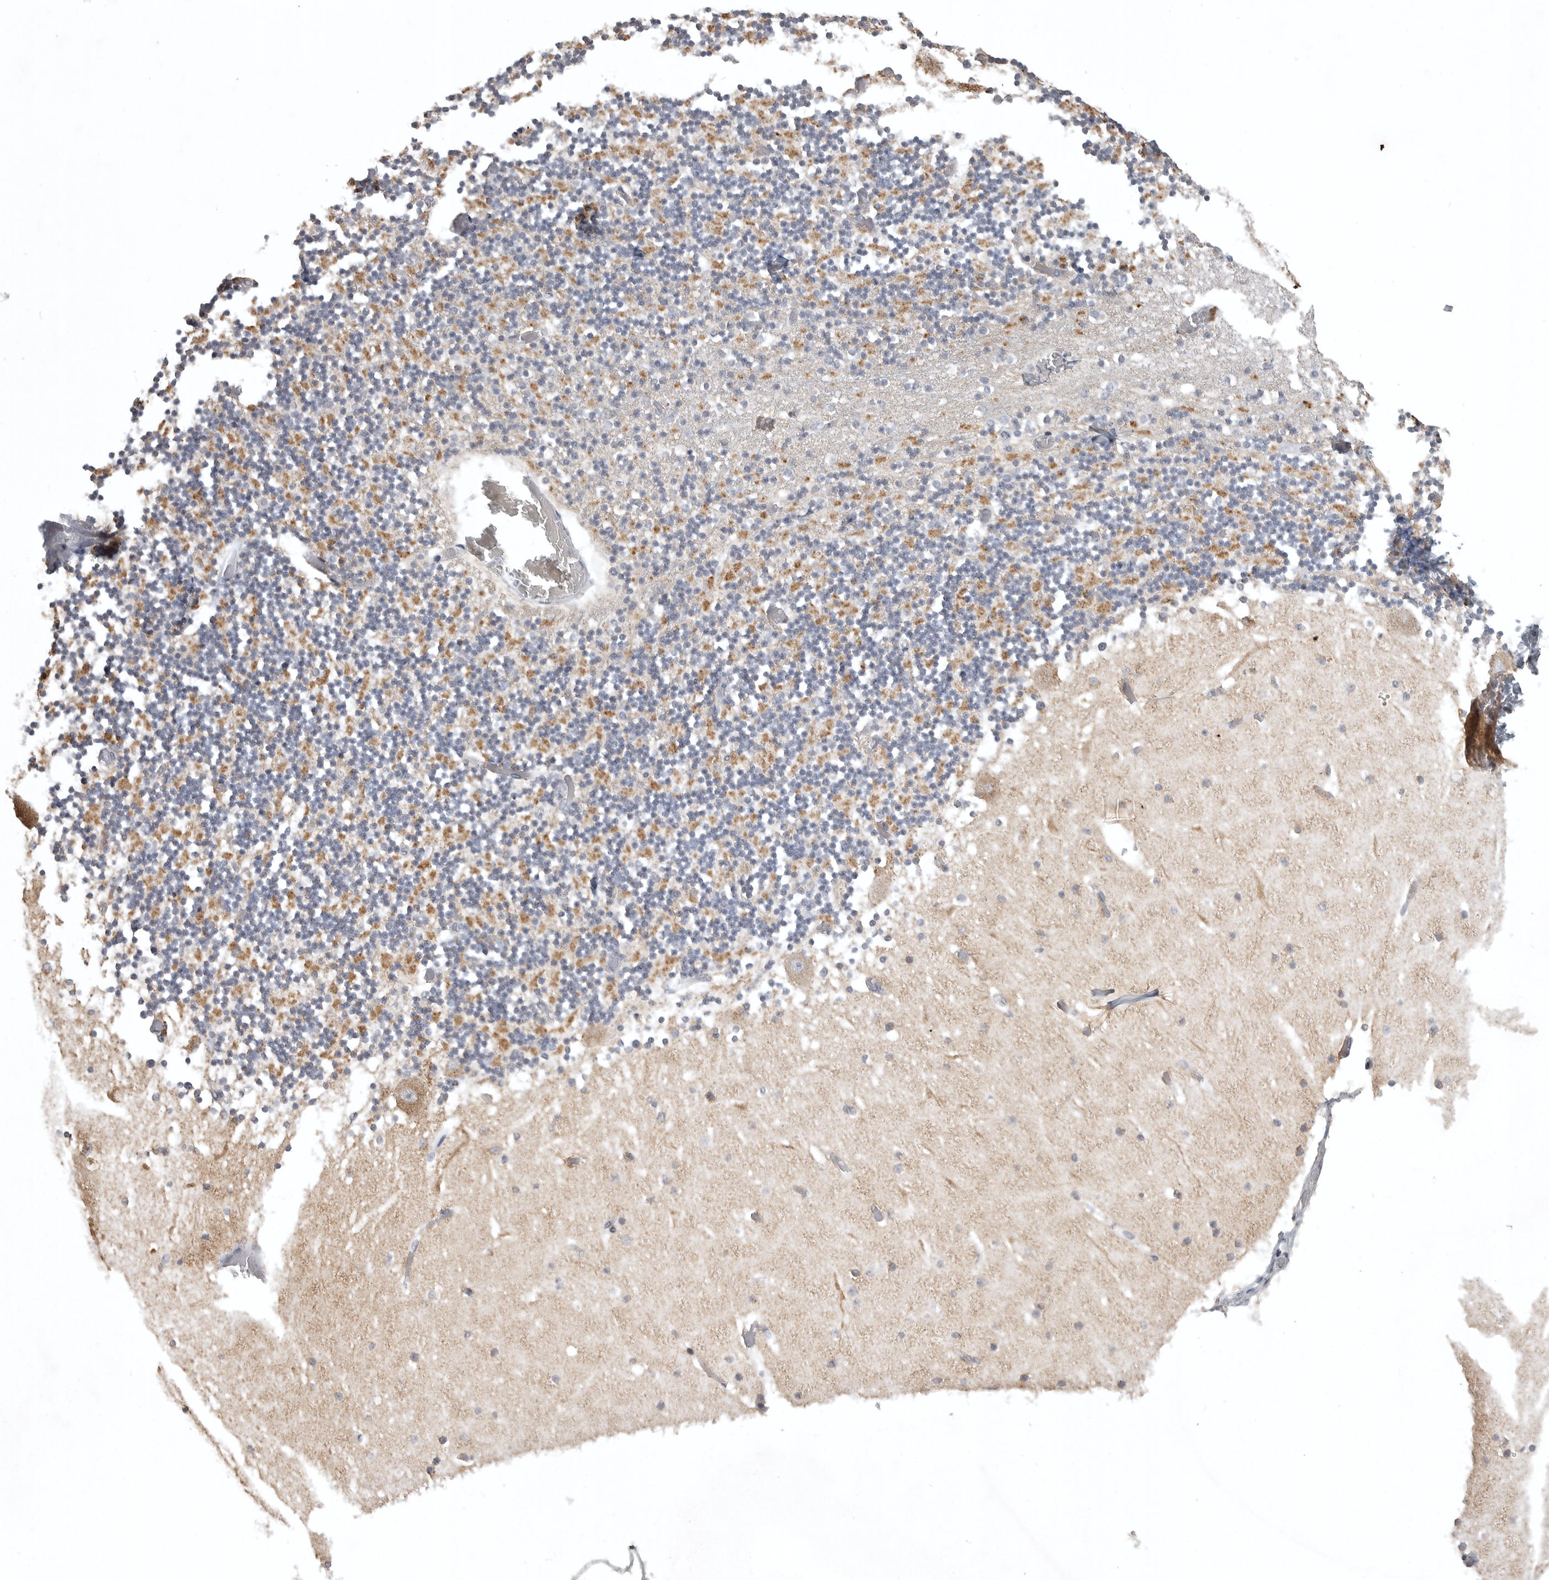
{"staining": {"intensity": "moderate", "quantity": "25%-75%", "location": "cytoplasmic/membranous"}, "tissue": "cerebellum", "cell_type": "Cells in granular layer", "image_type": "normal", "snomed": [{"axis": "morphology", "description": "Normal tissue, NOS"}, {"axis": "topography", "description": "Cerebellum"}], "caption": "Immunohistochemistry (IHC) photomicrograph of benign cerebellum stained for a protein (brown), which demonstrates medium levels of moderate cytoplasmic/membranous positivity in about 25%-75% of cells in granular layer.", "gene": "POLE2", "patient": {"sex": "female", "age": 28}}